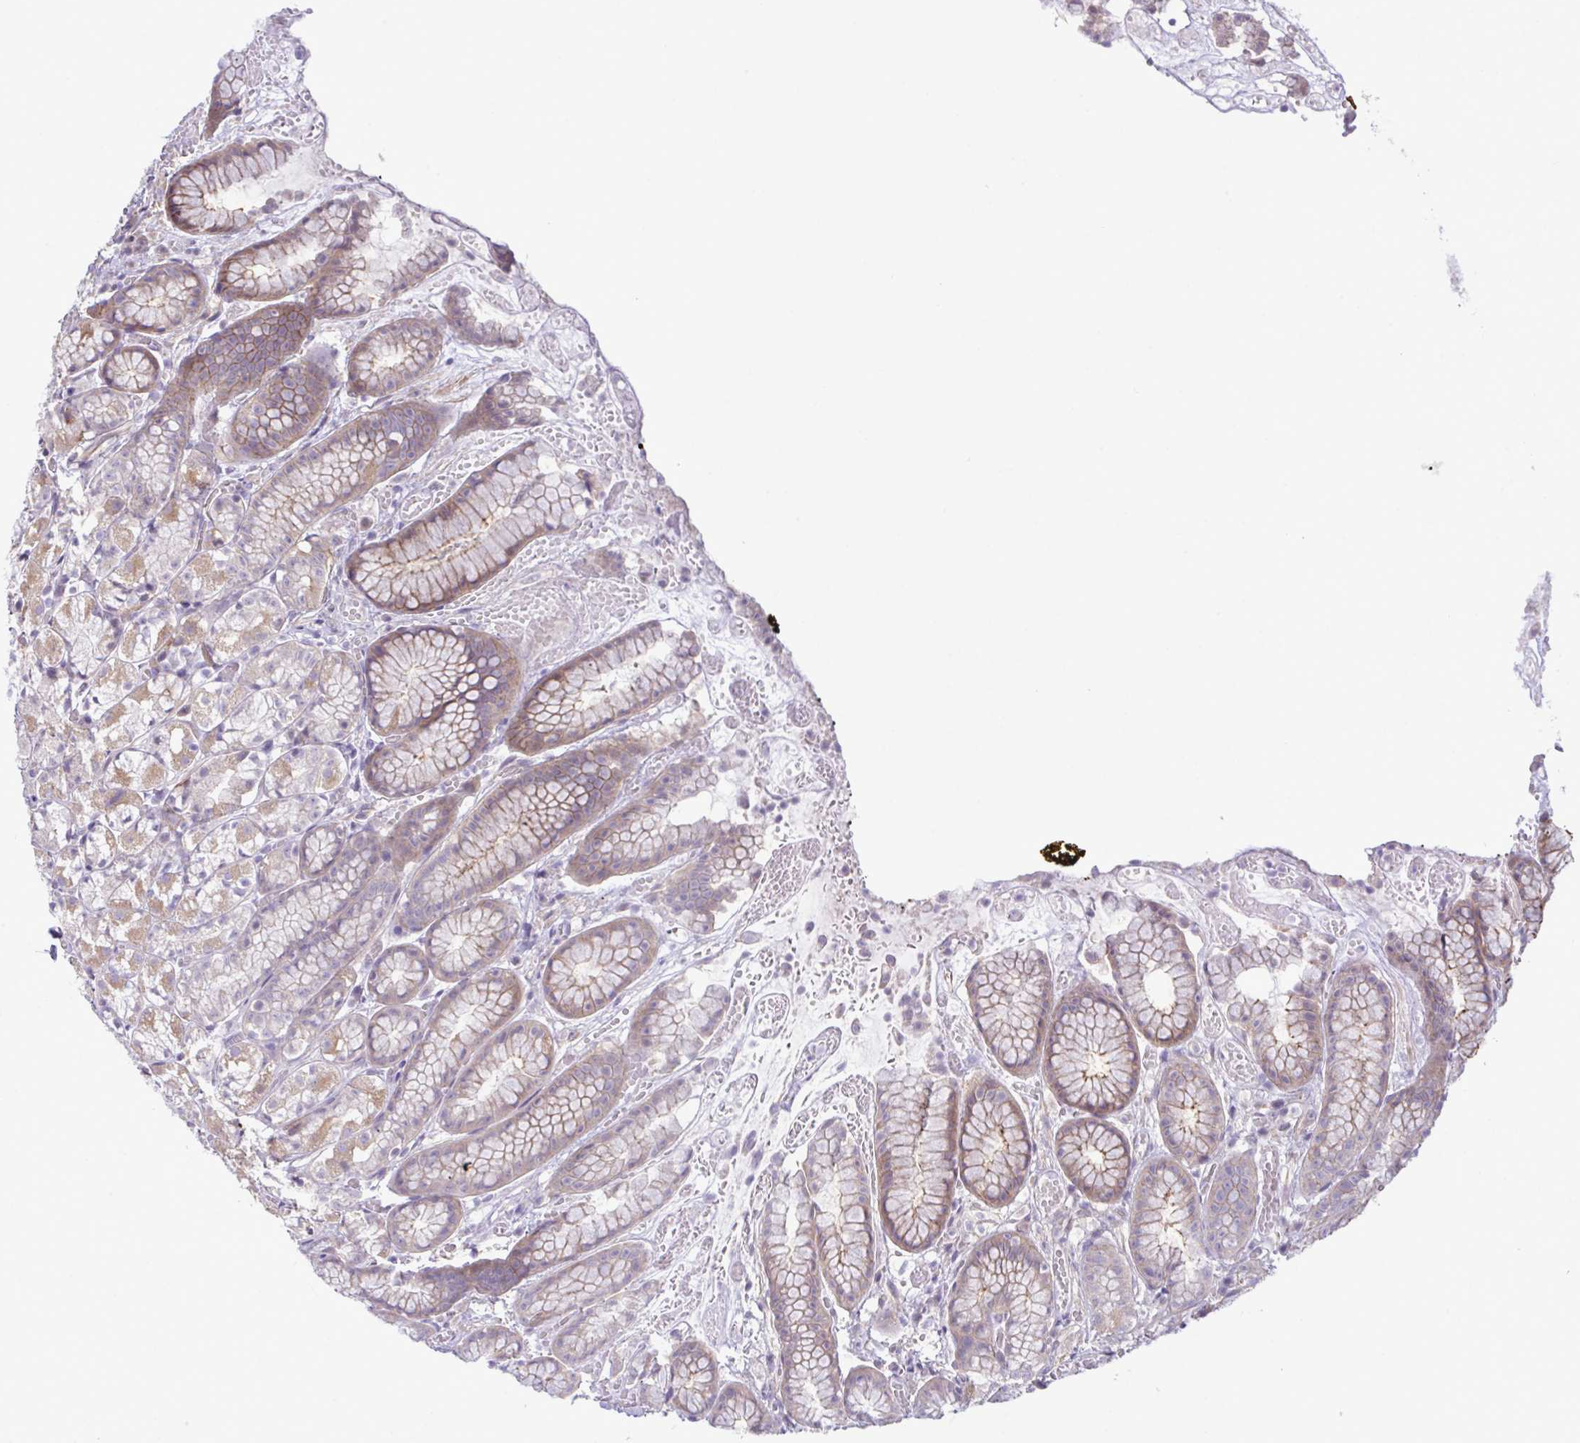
{"staining": {"intensity": "weak", "quantity": ">75%", "location": "cytoplasmic/membranous"}, "tissue": "stomach", "cell_type": "Glandular cells", "image_type": "normal", "snomed": [{"axis": "morphology", "description": "Normal tissue, NOS"}, {"axis": "topography", "description": "Smooth muscle"}, {"axis": "topography", "description": "Stomach"}], "caption": "Immunohistochemistry (DAB) staining of unremarkable stomach demonstrates weak cytoplasmic/membranous protein positivity in about >75% of glandular cells. The staining was performed using DAB (3,3'-diaminobenzidine), with brown indicating positive protein expression. Nuclei are stained blue with hematoxylin.", "gene": "SYNPO2L", "patient": {"sex": "male", "age": 70}}